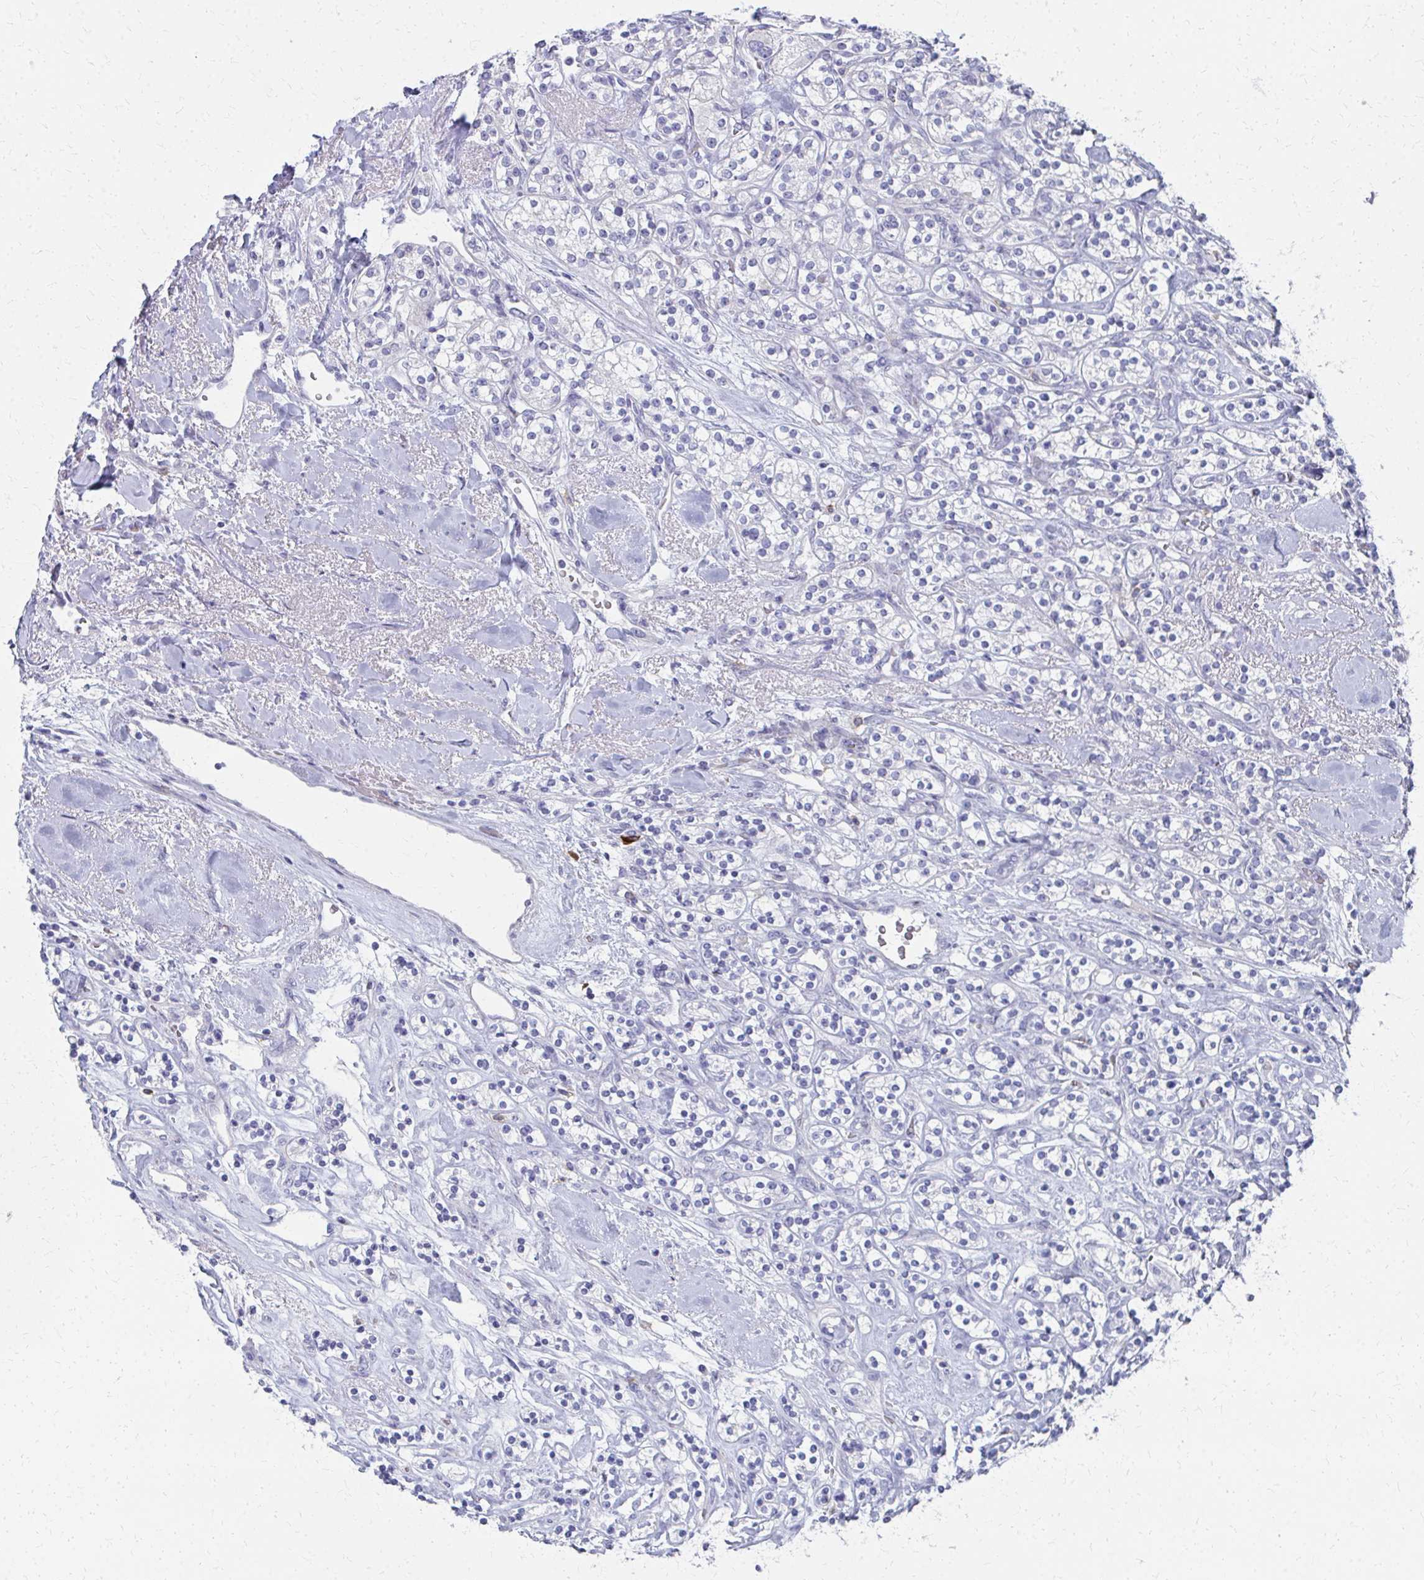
{"staining": {"intensity": "negative", "quantity": "none", "location": "none"}, "tissue": "renal cancer", "cell_type": "Tumor cells", "image_type": "cancer", "snomed": [{"axis": "morphology", "description": "Adenocarcinoma, NOS"}, {"axis": "topography", "description": "Kidney"}], "caption": "Micrograph shows no protein positivity in tumor cells of renal cancer (adenocarcinoma) tissue.", "gene": "MS4A2", "patient": {"sex": "male", "age": 77}}